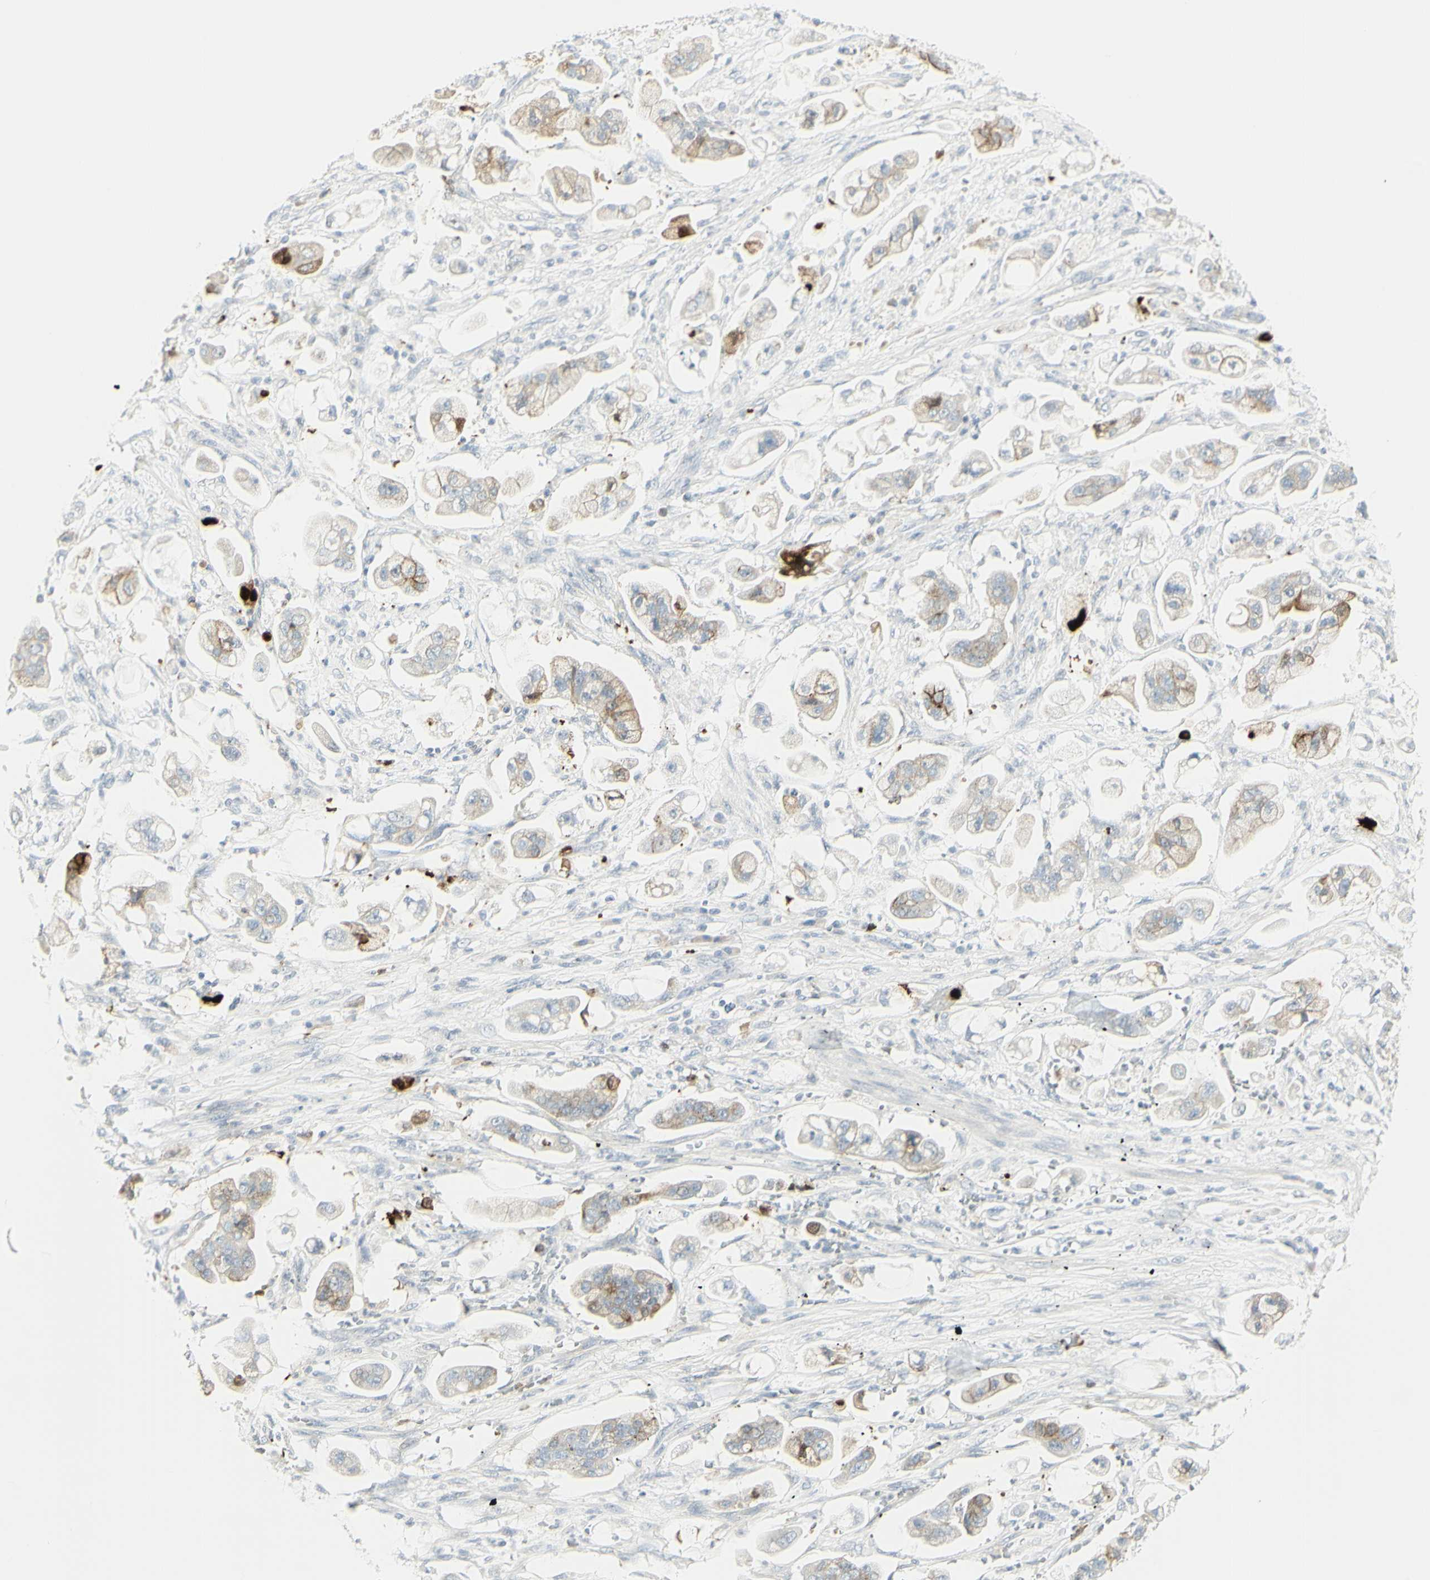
{"staining": {"intensity": "moderate", "quantity": "25%-75%", "location": "cytoplasmic/membranous"}, "tissue": "stomach cancer", "cell_type": "Tumor cells", "image_type": "cancer", "snomed": [{"axis": "morphology", "description": "Adenocarcinoma, NOS"}, {"axis": "topography", "description": "Stomach"}], "caption": "Human stomach cancer stained with a protein marker displays moderate staining in tumor cells.", "gene": "MDK", "patient": {"sex": "male", "age": 62}}